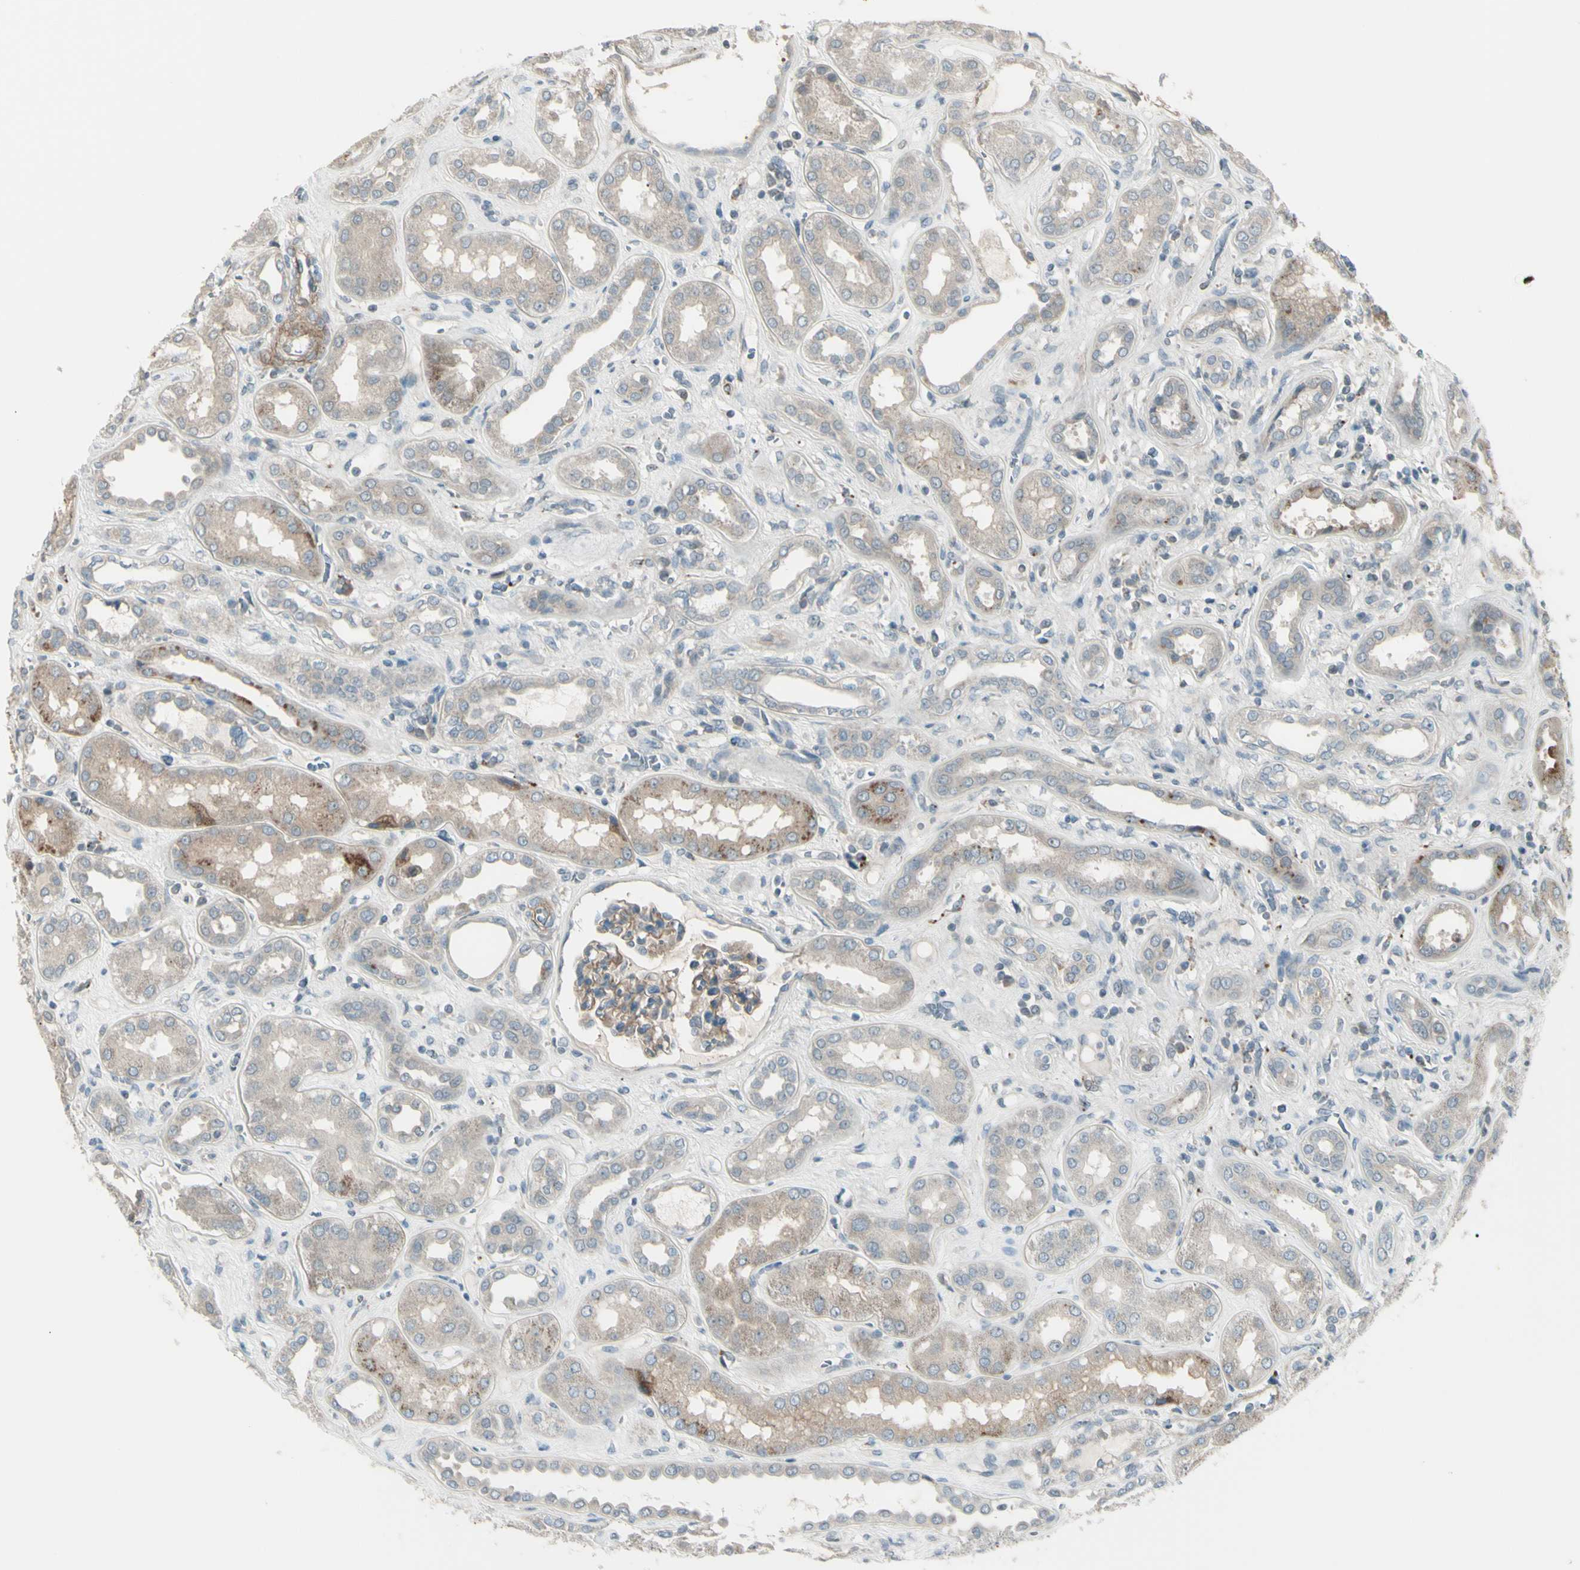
{"staining": {"intensity": "moderate", "quantity": ">75%", "location": "cytoplasmic/membranous"}, "tissue": "kidney", "cell_type": "Cells in glomeruli", "image_type": "normal", "snomed": [{"axis": "morphology", "description": "Normal tissue, NOS"}, {"axis": "topography", "description": "Kidney"}], "caption": "Moderate cytoplasmic/membranous positivity is present in approximately >75% of cells in glomeruli in benign kidney.", "gene": "OSTM1", "patient": {"sex": "male", "age": 59}}